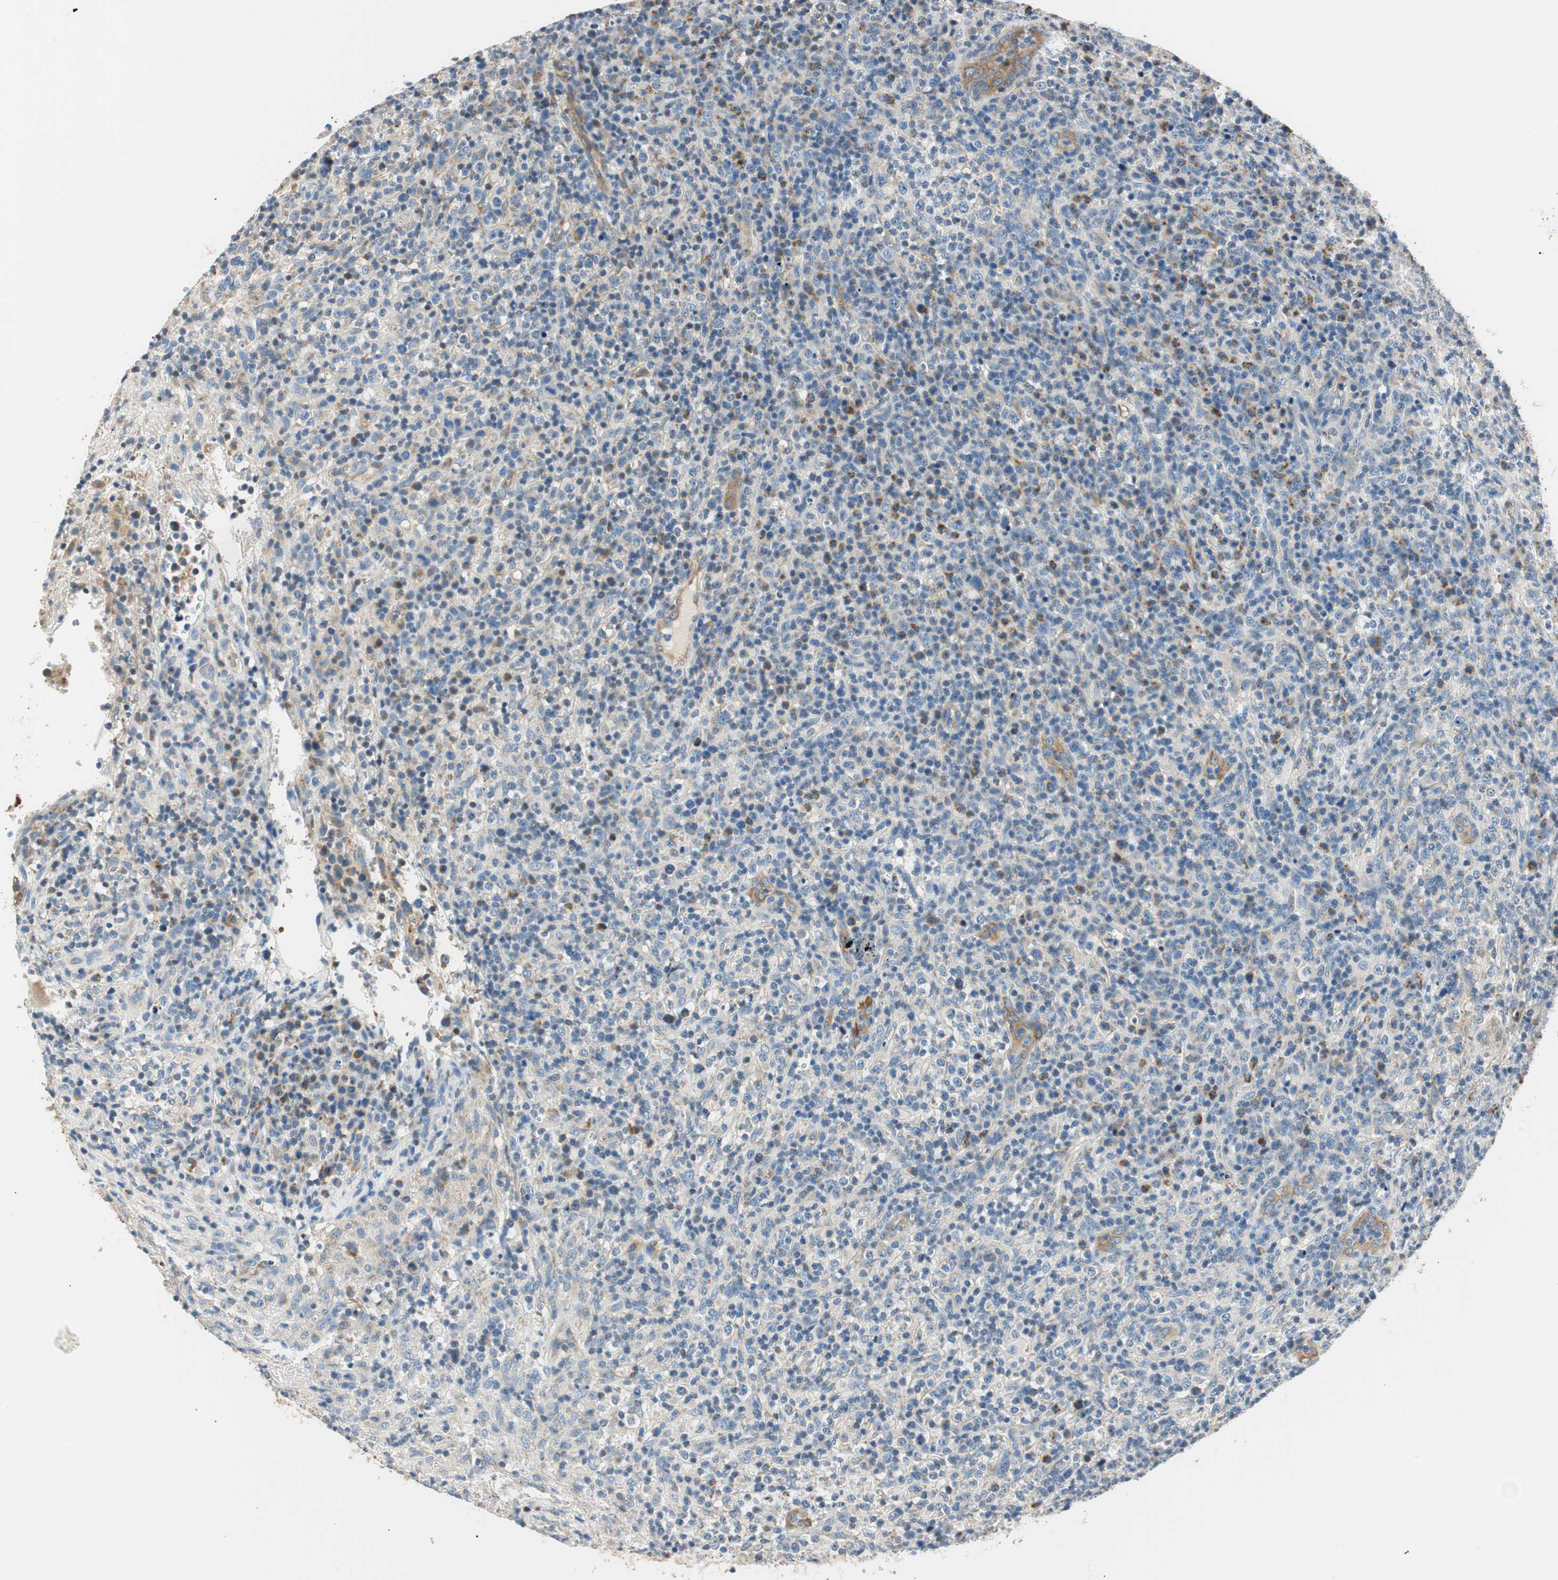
{"staining": {"intensity": "negative", "quantity": "none", "location": "none"}, "tissue": "lymphoma", "cell_type": "Tumor cells", "image_type": "cancer", "snomed": [{"axis": "morphology", "description": "Malignant lymphoma, non-Hodgkin's type, High grade"}, {"axis": "topography", "description": "Lymph node"}], "caption": "Tumor cells are negative for protein expression in human high-grade malignant lymphoma, non-Hodgkin's type.", "gene": "RORB", "patient": {"sex": "female", "age": 76}}